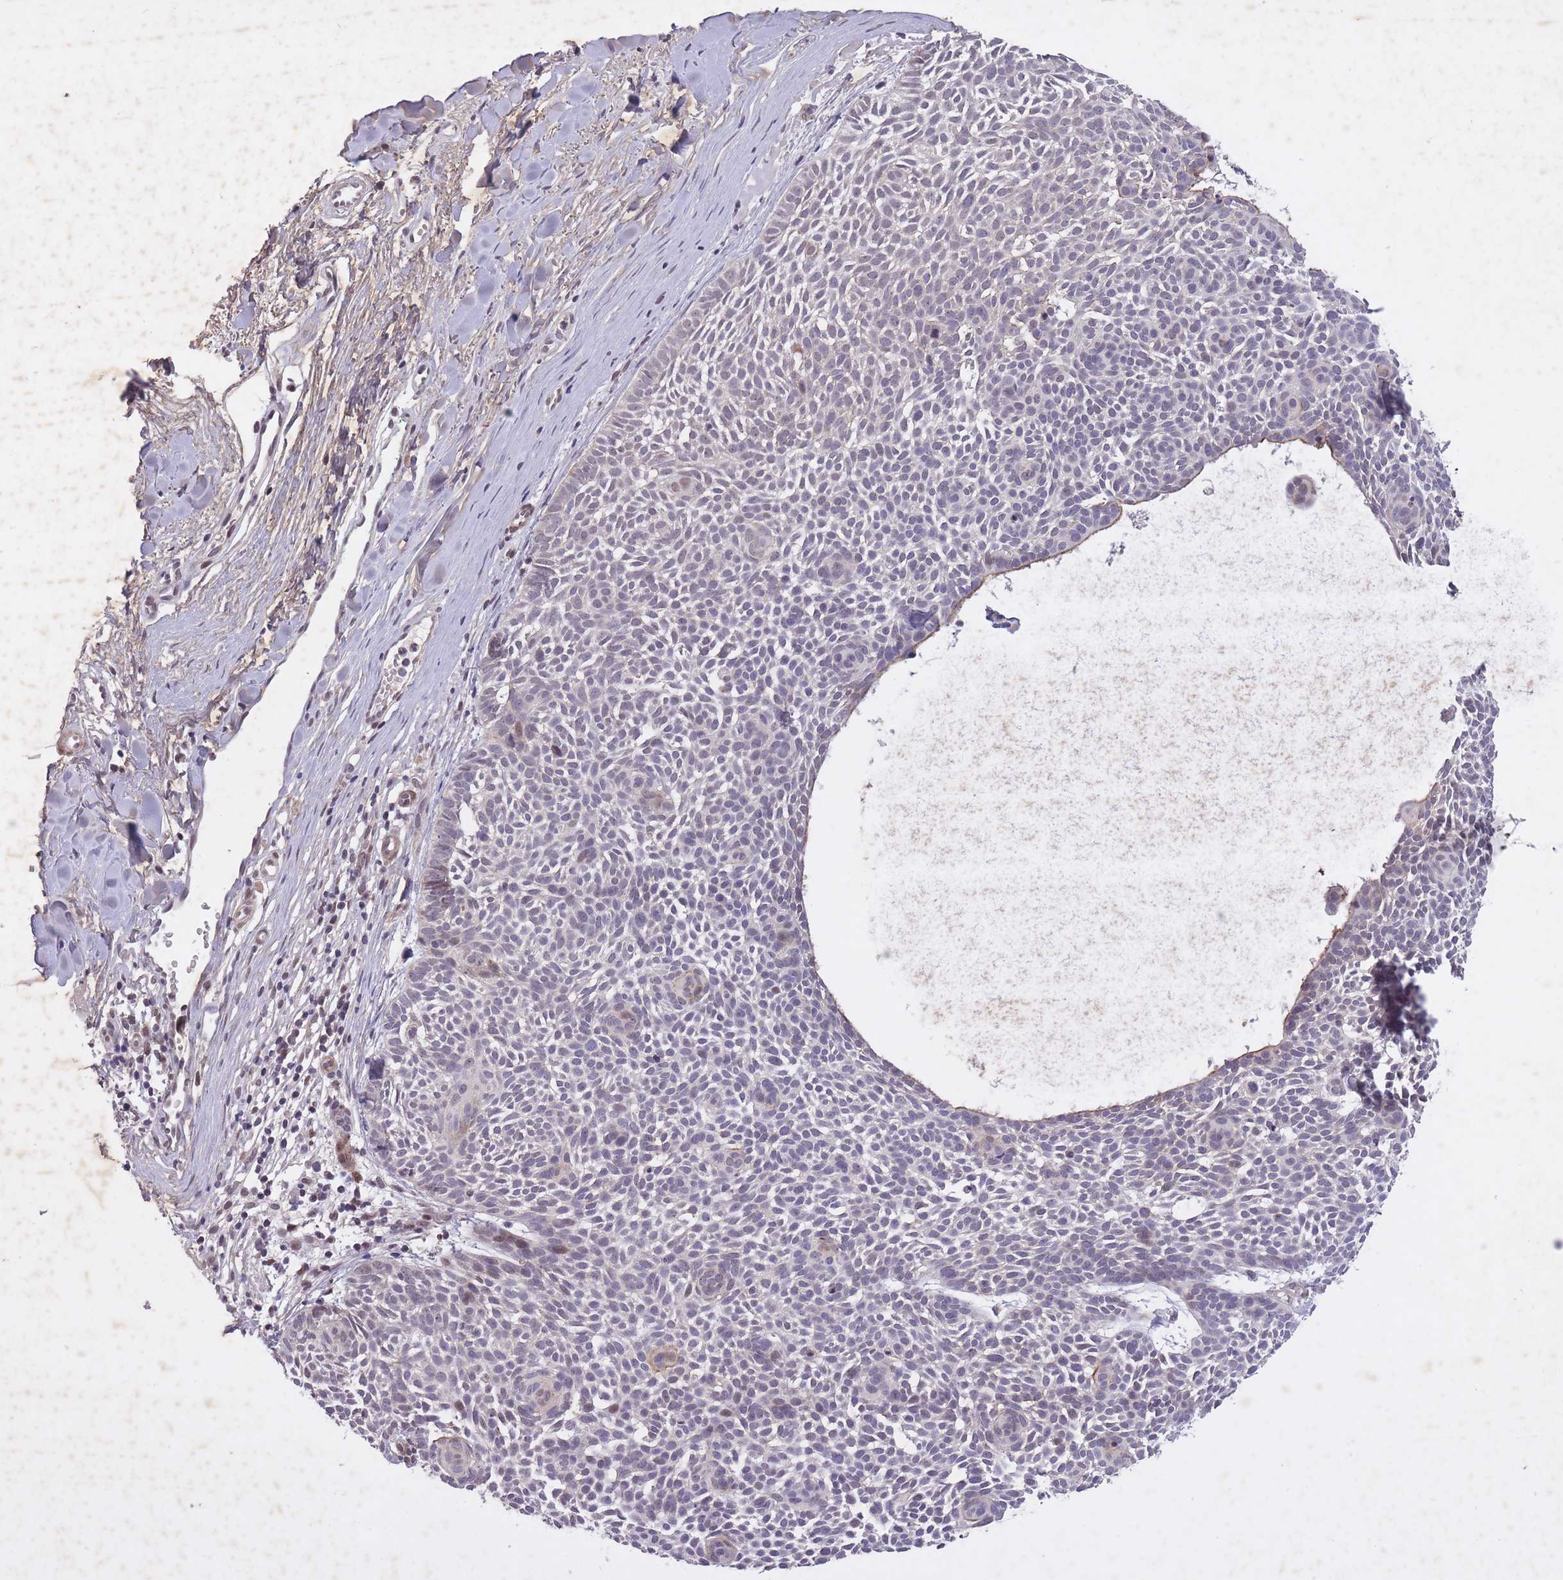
{"staining": {"intensity": "weak", "quantity": "<25%", "location": "nuclear"}, "tissue": "skin cancer", "cell_type": "Tumor cells", "image_type": "cancer", "snomed": [{"axis": "morphology", "description": "Basal cell carcinoma"}, {"axis": "topography", "description": "Skin"}], "caption": "Tumor cells are negative for brown protein staining in basal cell carcinoma (skin).", "gene": "CBX6", "patient": {"sex": "male", "age": 61}}